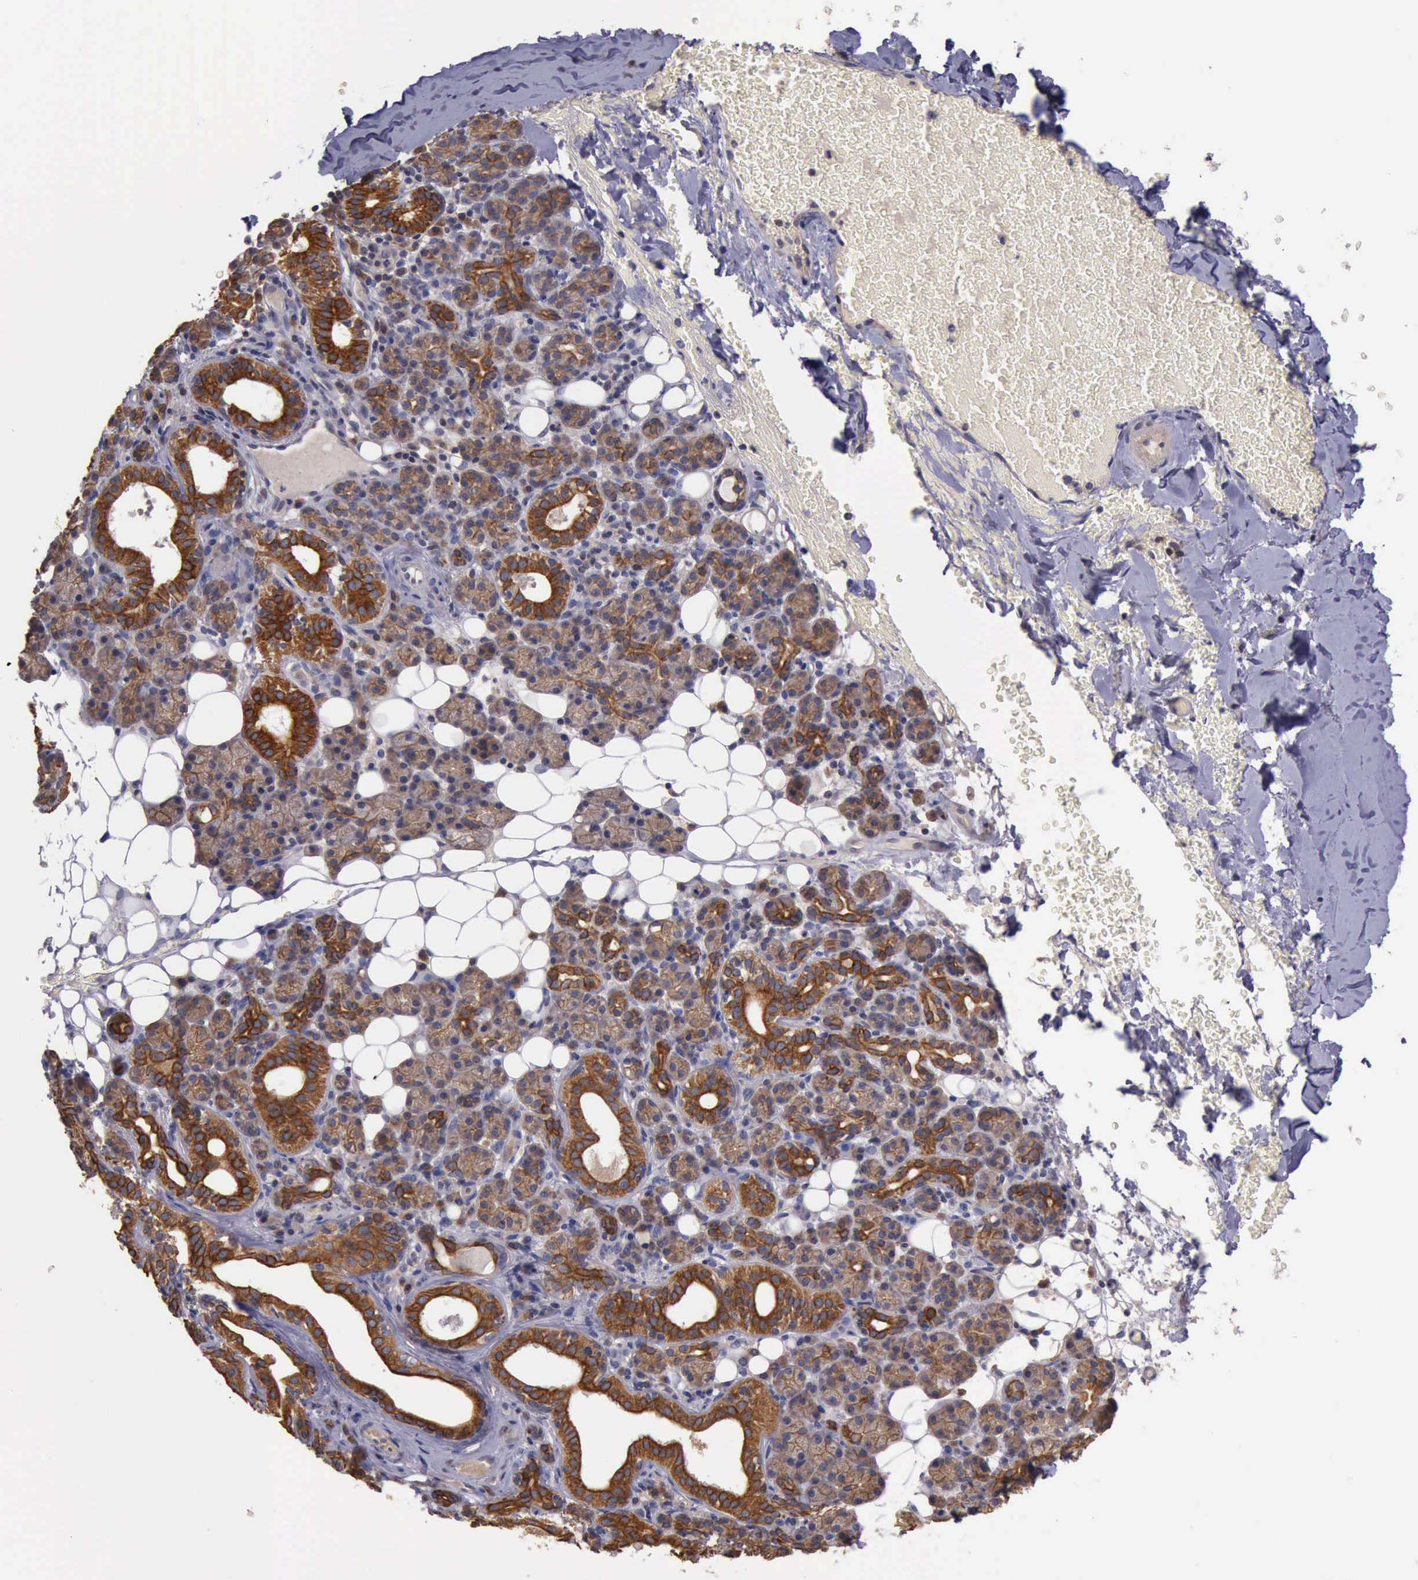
{"staining": {"intensity": "negative", "quantity": "none", "location": "none"}, "tissue": "skin cancer", "cell_type": "Tumor cells", "image_type": "cancer", "snomed": [{"axis": "morphology", "description": "Squamous cell carcinoma, NOS"}, {"axis": "topography", "description": "Skin"}], "caption": "Immunohistochemistry (IHC) histopathology image of neoplastic tissue: skin cancer (squamous cell carcinoma) stained with DAB displays no significant protein expression in tumor cells.", "gene": "RAB39B", "patient": {"sex": "male", "age": 84}}